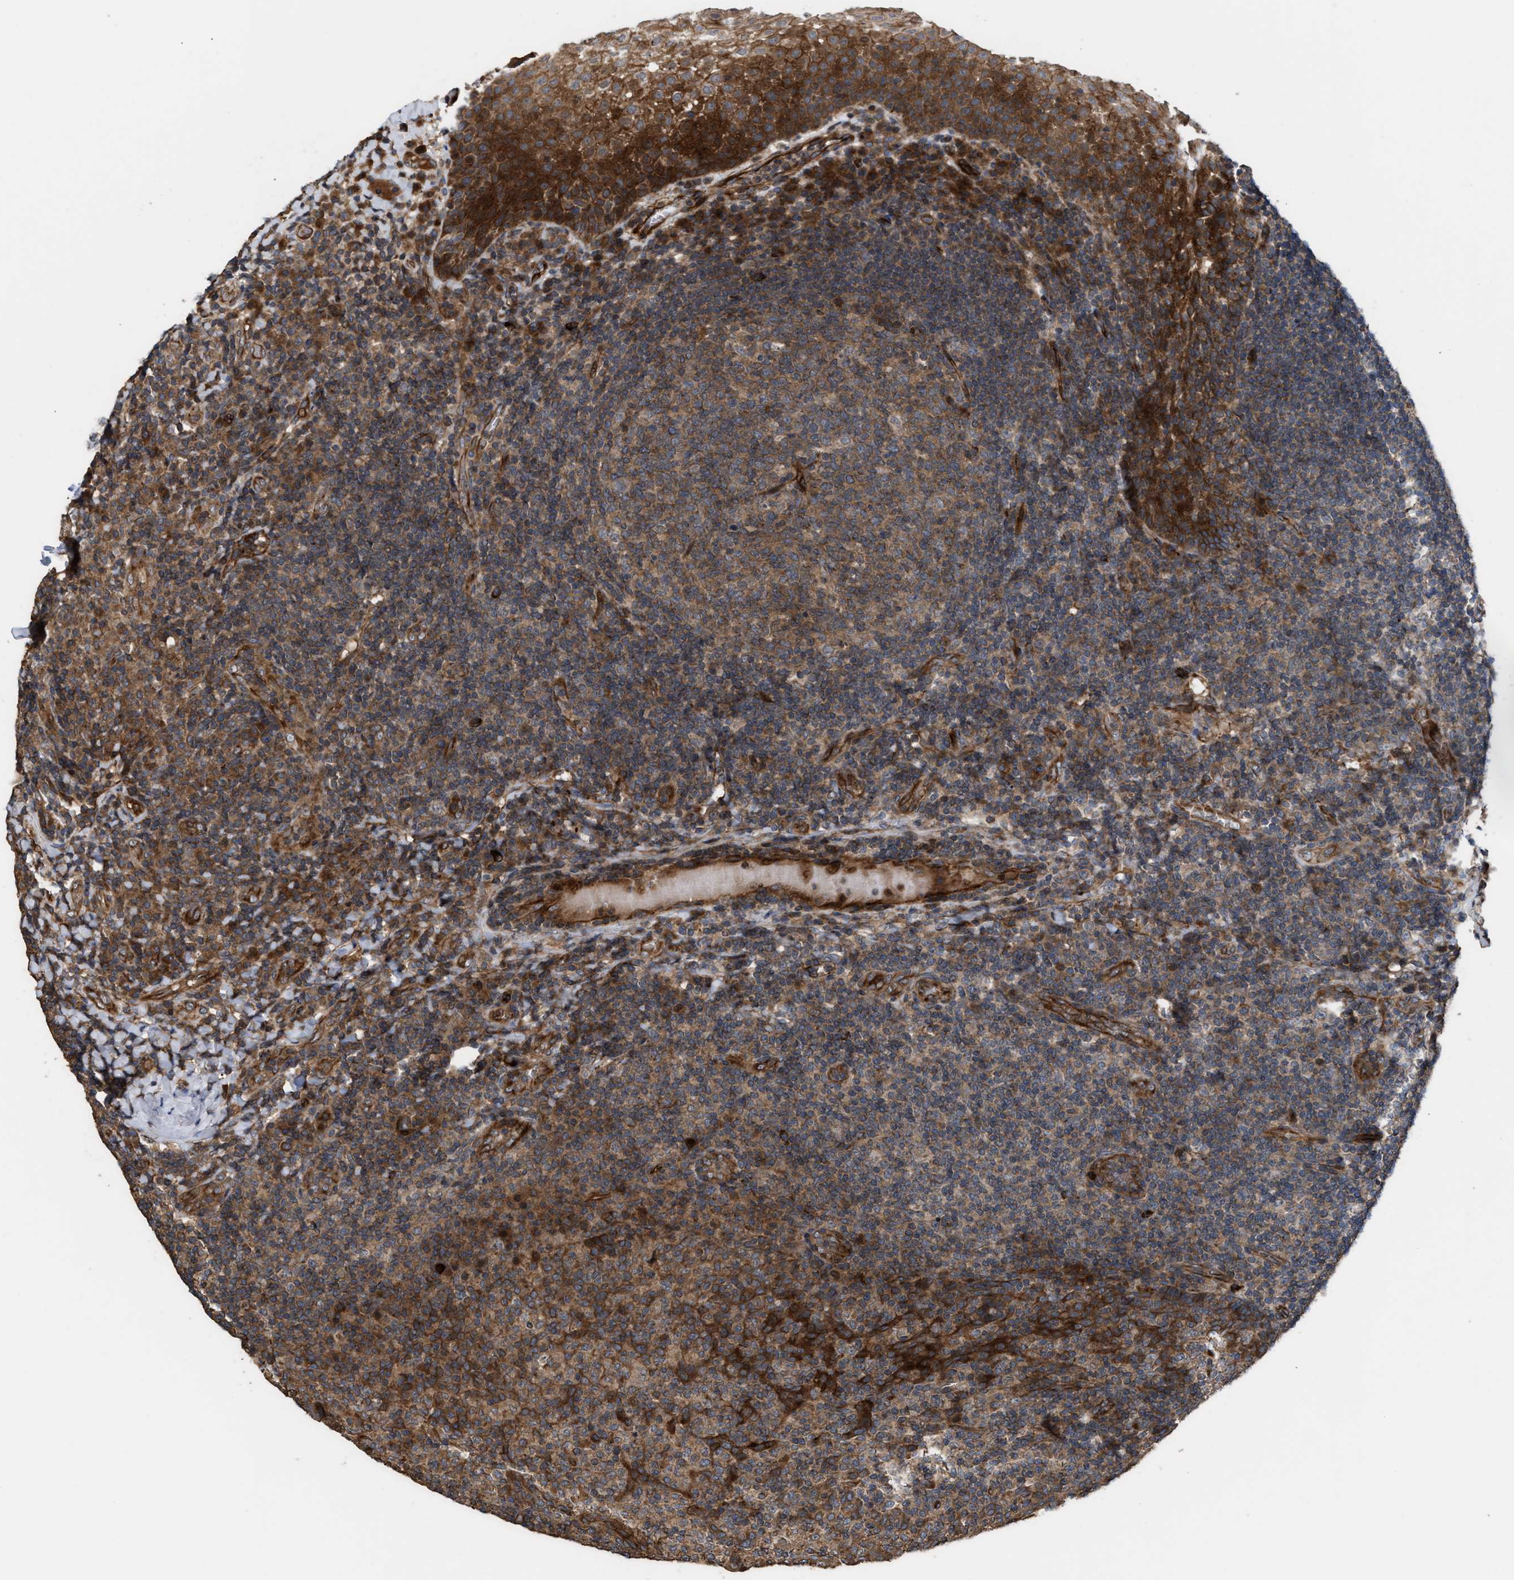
{"staining": {"intensity": "moderate", "quantity": ">75%", "location": "cytoplasmic/membranous"}, "tissue": "tonsil", "cell_type": "Germinal center cells", "image_type": "normal", "snomed": [{"axis": "morphology", "description": "Normal tissue, NOS"}, {"axis": "topography", "description": "Tonsil"}], "caption": "Protein analysis of benign tonsil exhibits moderate cytoplasmic/membranous positivity in approximately >75% of germinal center cells.", "gene": "STAU1", "patient": {"sex": "male", "age": 17}}